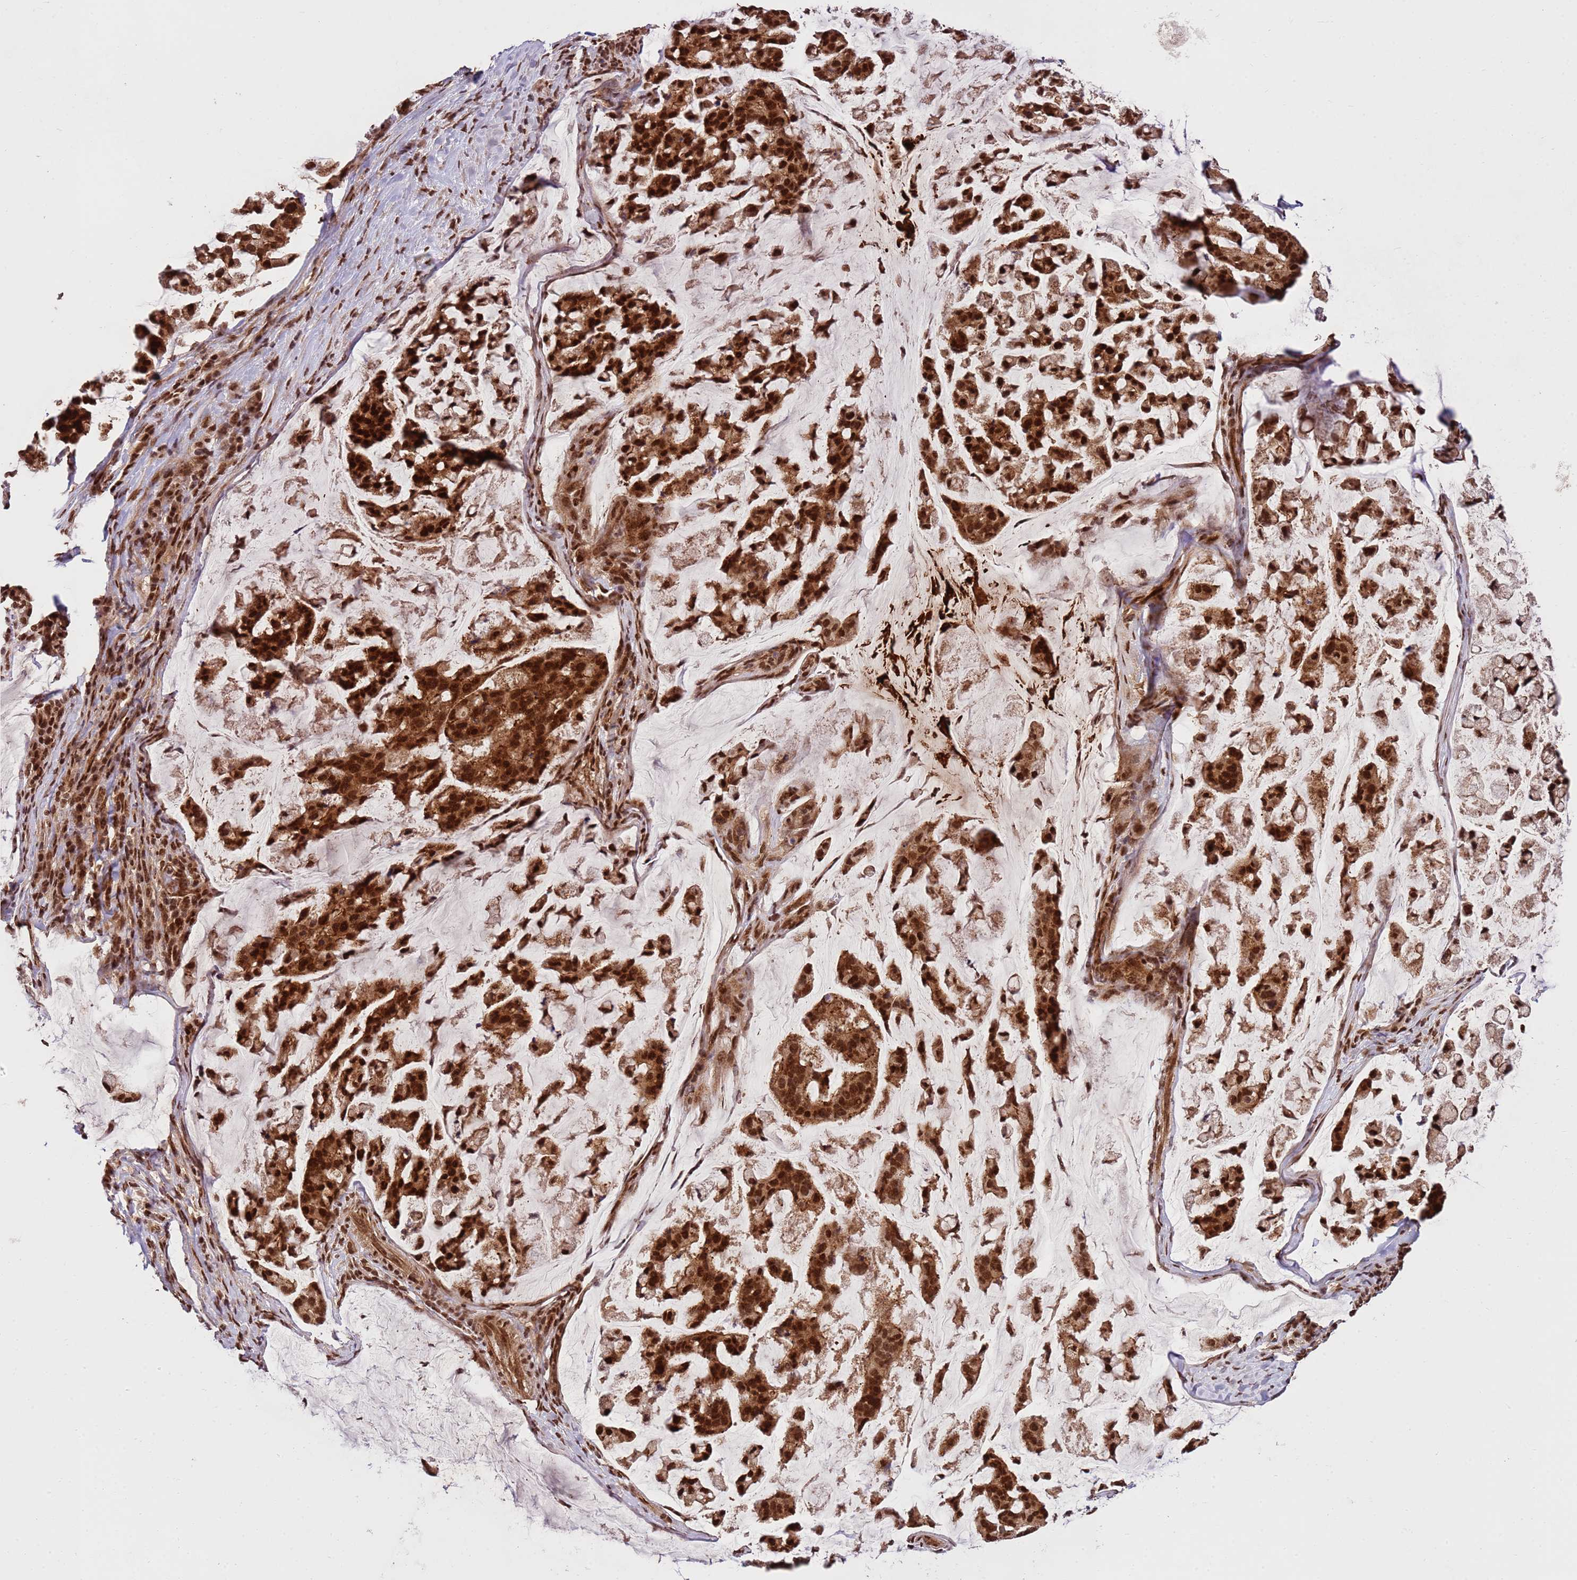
{"staining": {"intensity": "strong", "quantity": ">75%", "location": "cytoplasmic/membranous,nuclear"}, "tissue": "stomach cancer", "cell_type": "Tumor cells", "image_type": "cancer", "snomed": [{"axis": "morphology", "description": "Adenocarcinoma, NOS"}, {"axis": "topography", "description": "Stomach, lower"}], "caption": "Stomach cancer tissue demonstrates strong cytoplasmic/membranous and nuclear expression in approximately >75% of tumor cells, visualized by immunohistochemistry. The protein of interest is shown in brown color, while the nuclei are stained blue.", "gene": "ZBTB12", "patient": {"sex": "male", "age": 67}}